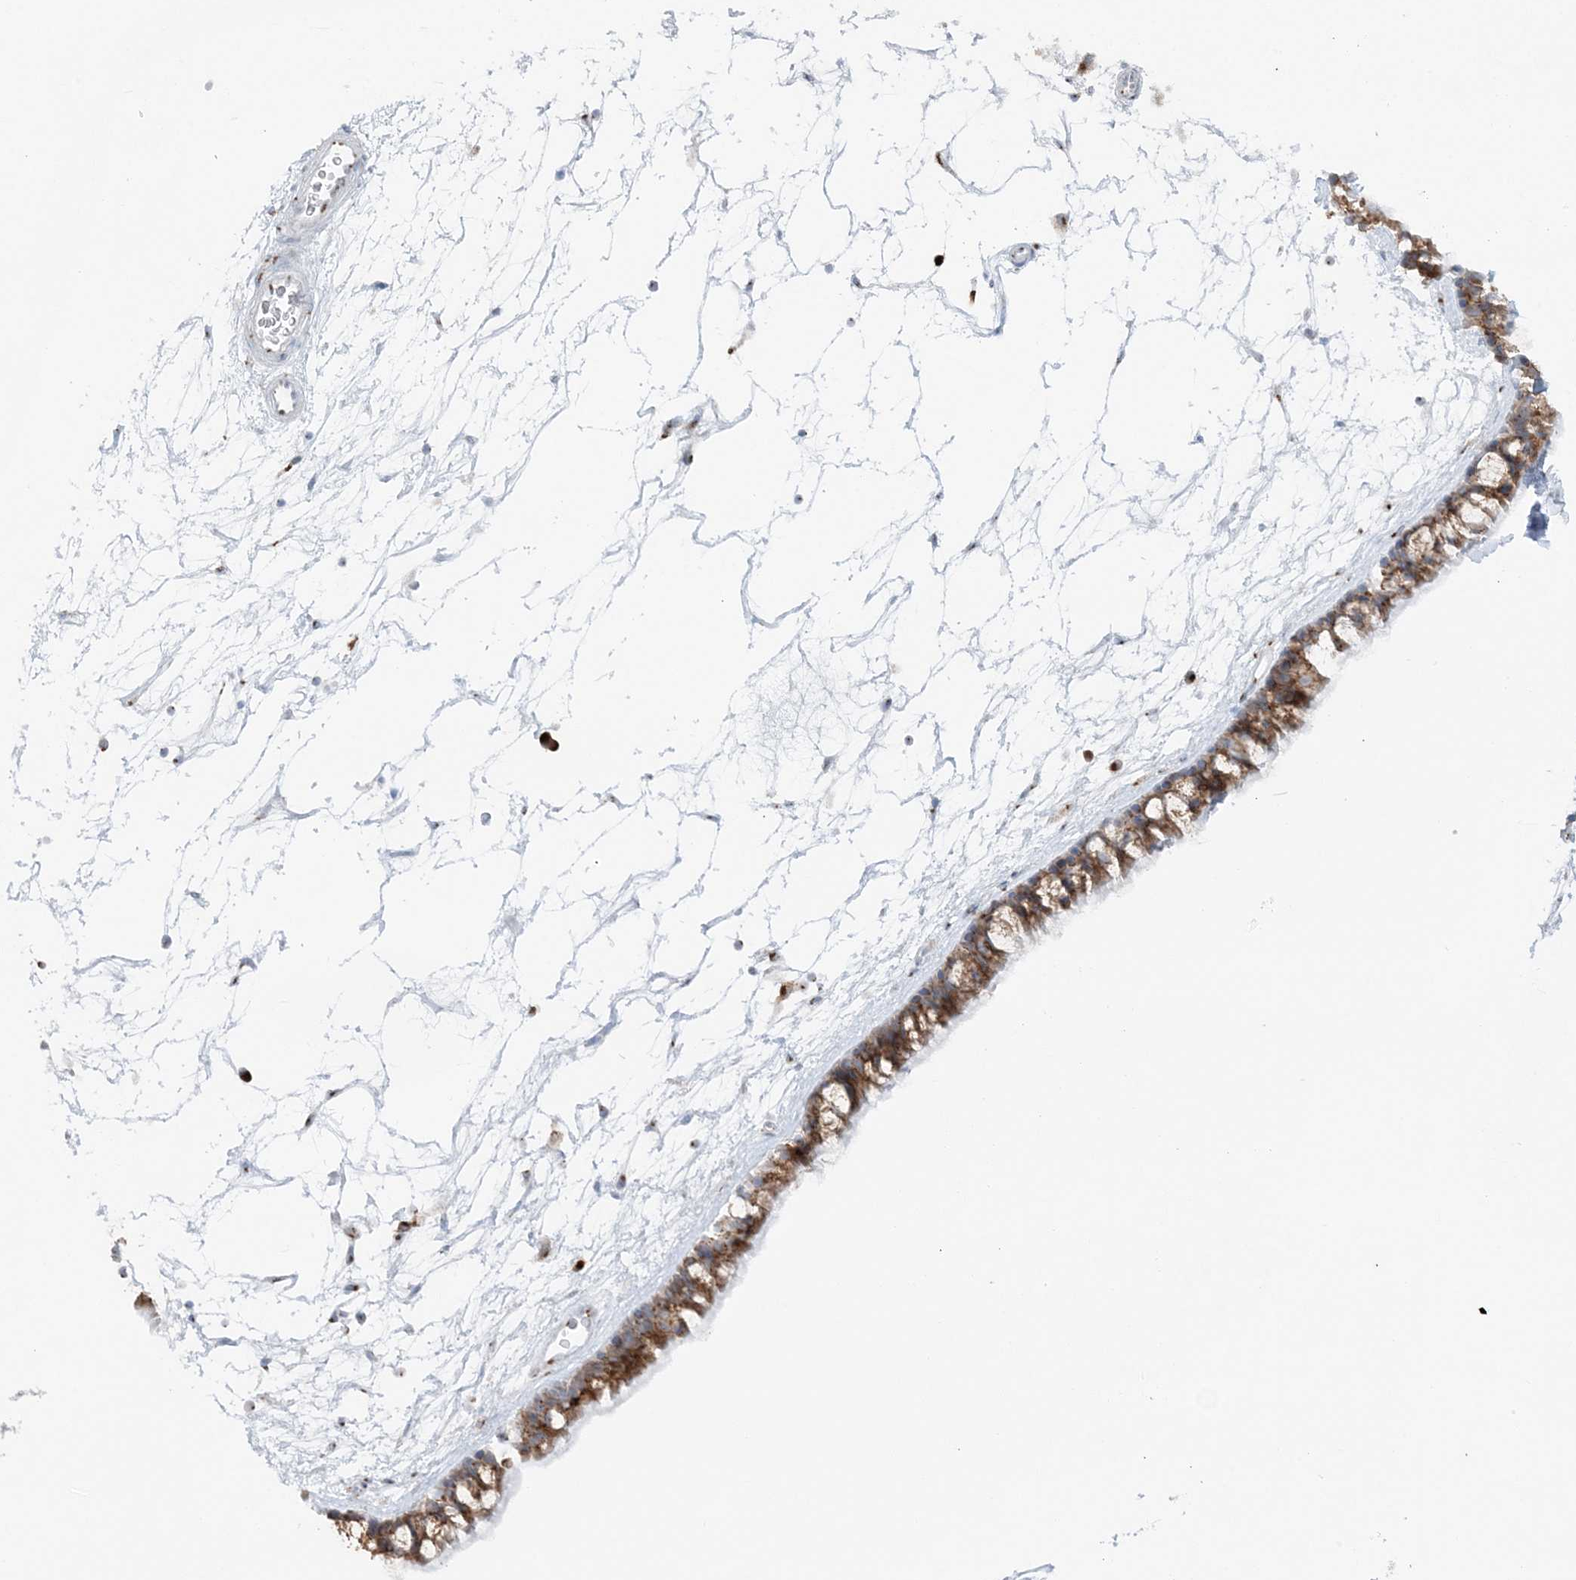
{"staining": {"intensity": "moderate", "quantity": ">75%", "location": "cytoplasmic/membranous"}, "tissue": "nasopharynx", "cell_type": "Respiratory epithelial cells", "image_type": "normal", "snomed": [{"axis": "morphology", "description": "Normal tissue, NOS"}, {"axis": "topography", "description": "Nasopharynx"}], "caption": "The photomicrograph displays a brown stain indicating the presence of a protein in the cytoplasmic/membranous of respiratory epithelial cells in nasopharynx. (brown staining indicates protein expression, while blue staining denotes nuclei).", "gene": "TMED10", "patient": {"sex": "male", "age": 64}}